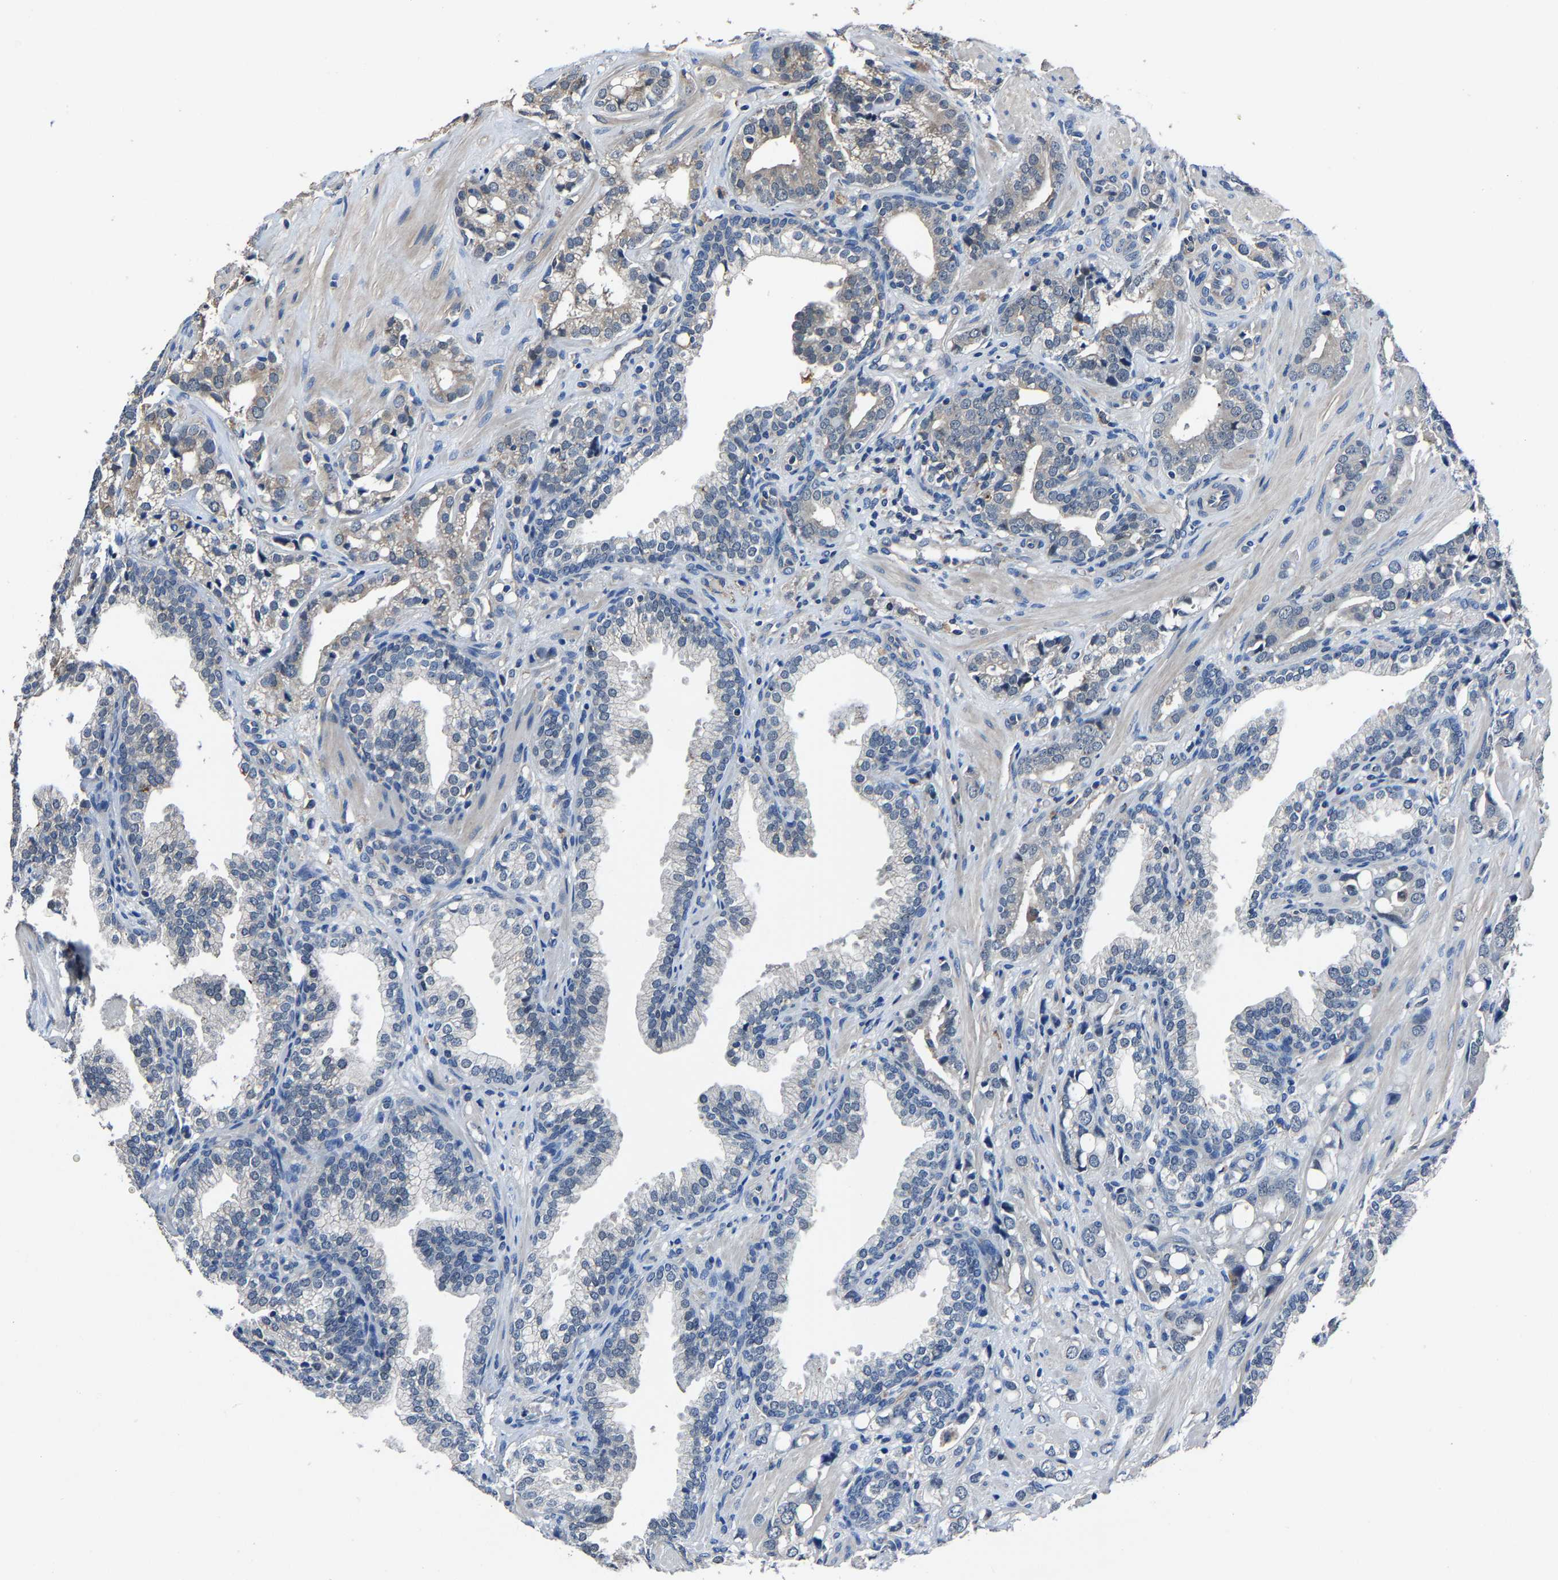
{"staining": {"intensity": "negative", "quantity": "none", "location": "none"}, "tissue": "prostate cancer", "cell_type": "Tumor cells", "image_type": "cancer", "snomed": [{"axis": "morphology", "description": "Adenocarcinoma, High grade"}, {"axis": "topography", "description": "Prostate"}], "caption": "IHC histopathology image of prostate cancer (high-grade adenocarcinoma) stained for a protein (brown), which shows no staining in tumor cells.", "gene": "STRBP", "patient": {"sex": "male", "age": 52}}